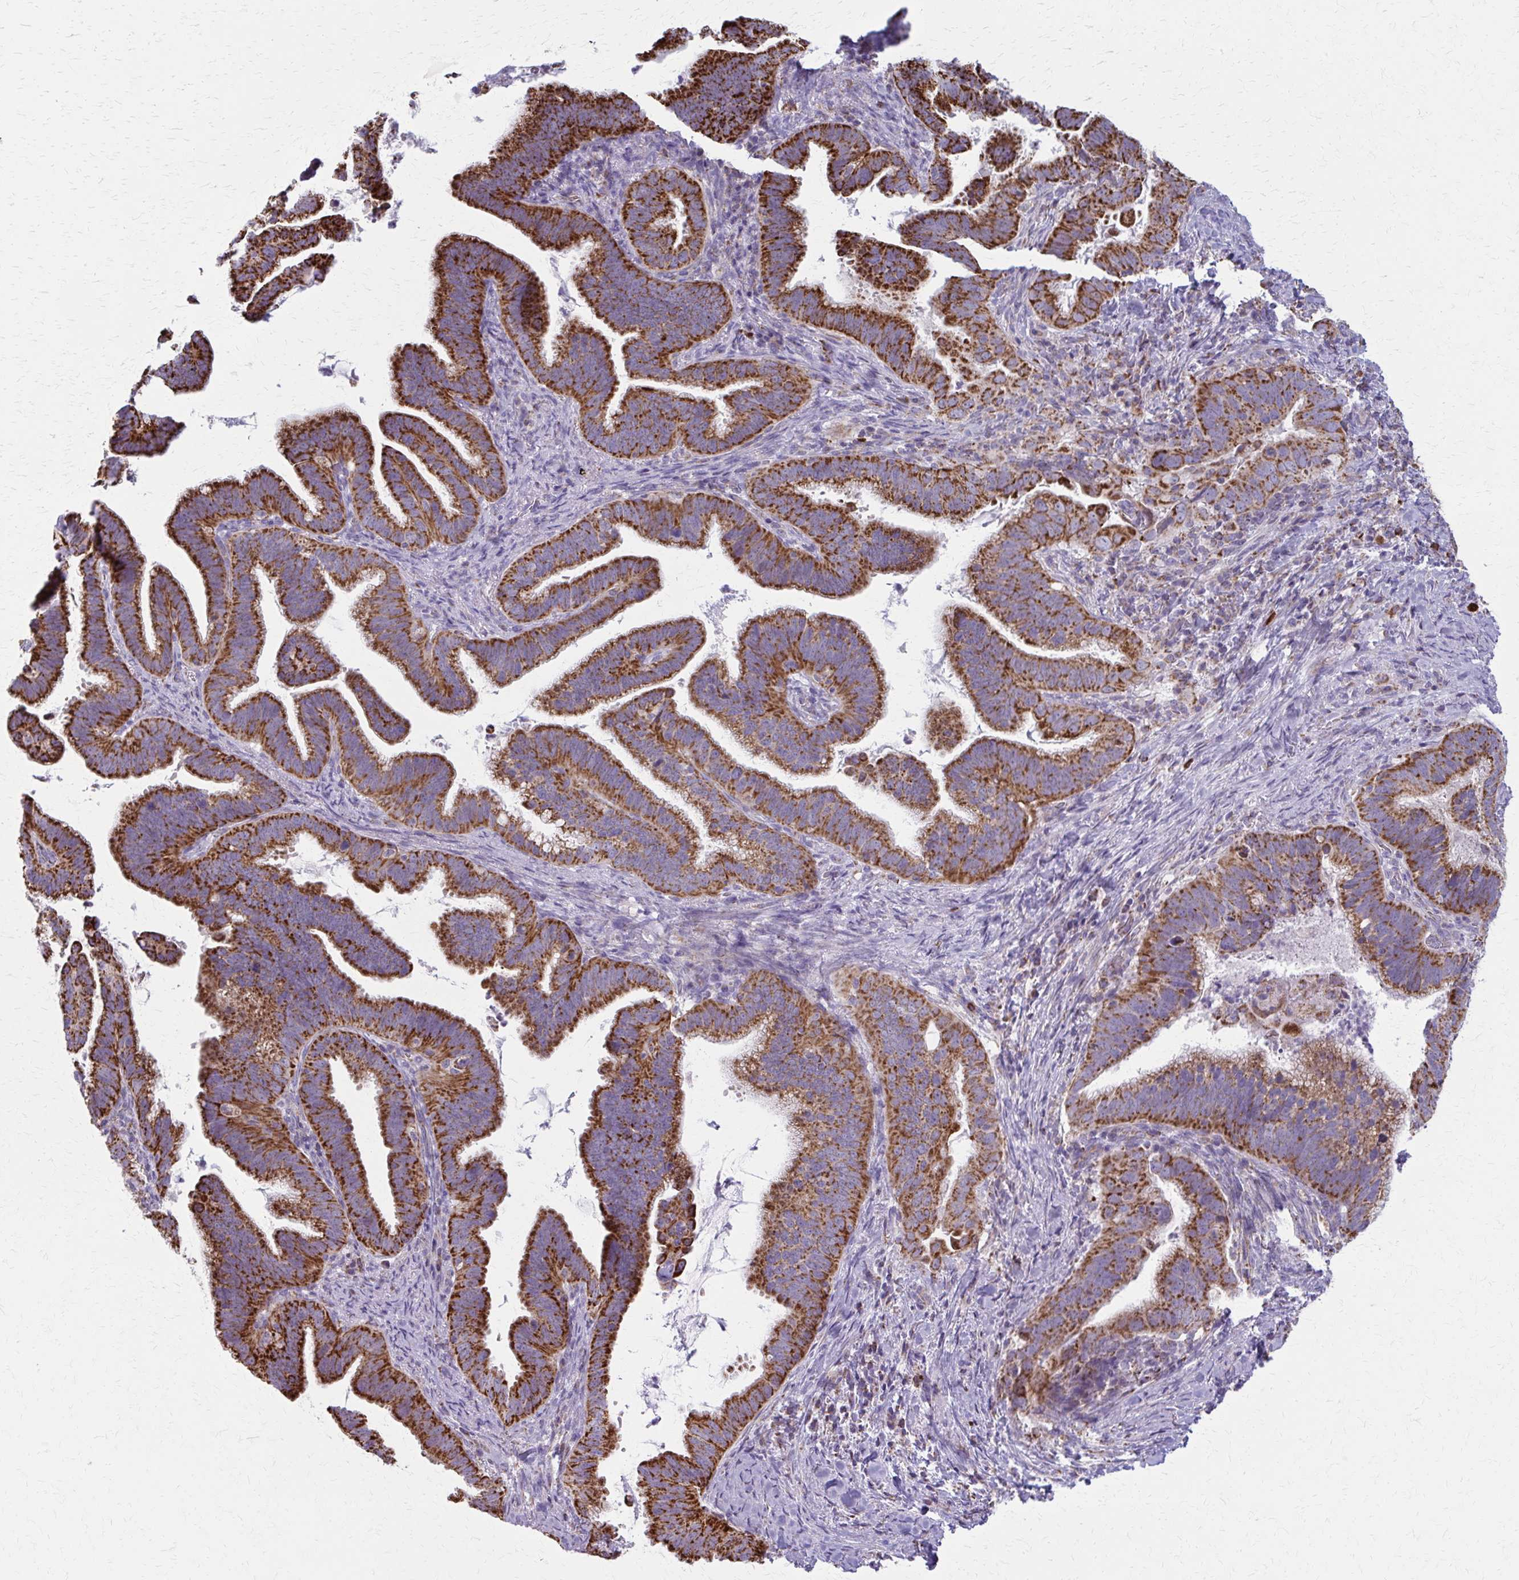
{"staining": {"intensity": "strong", "quantity": ">75%", "location": "cytoplasmic/membranous"}, "tissue": "cervical cancer", "cell_type": "Tumor cells", "image_type": "cancer", "snomed": [{"axis": "morphology", "description": "Adenocarcinoma, NOS"}, {"axis": "topography", "description": "Cervix"}], "caption": "Human cervical cancer stained with a protein marker demonstrates strong staining in tumor cells.", "gene": "TVP23A", "patient": {"sex": "female", "age": 61}}